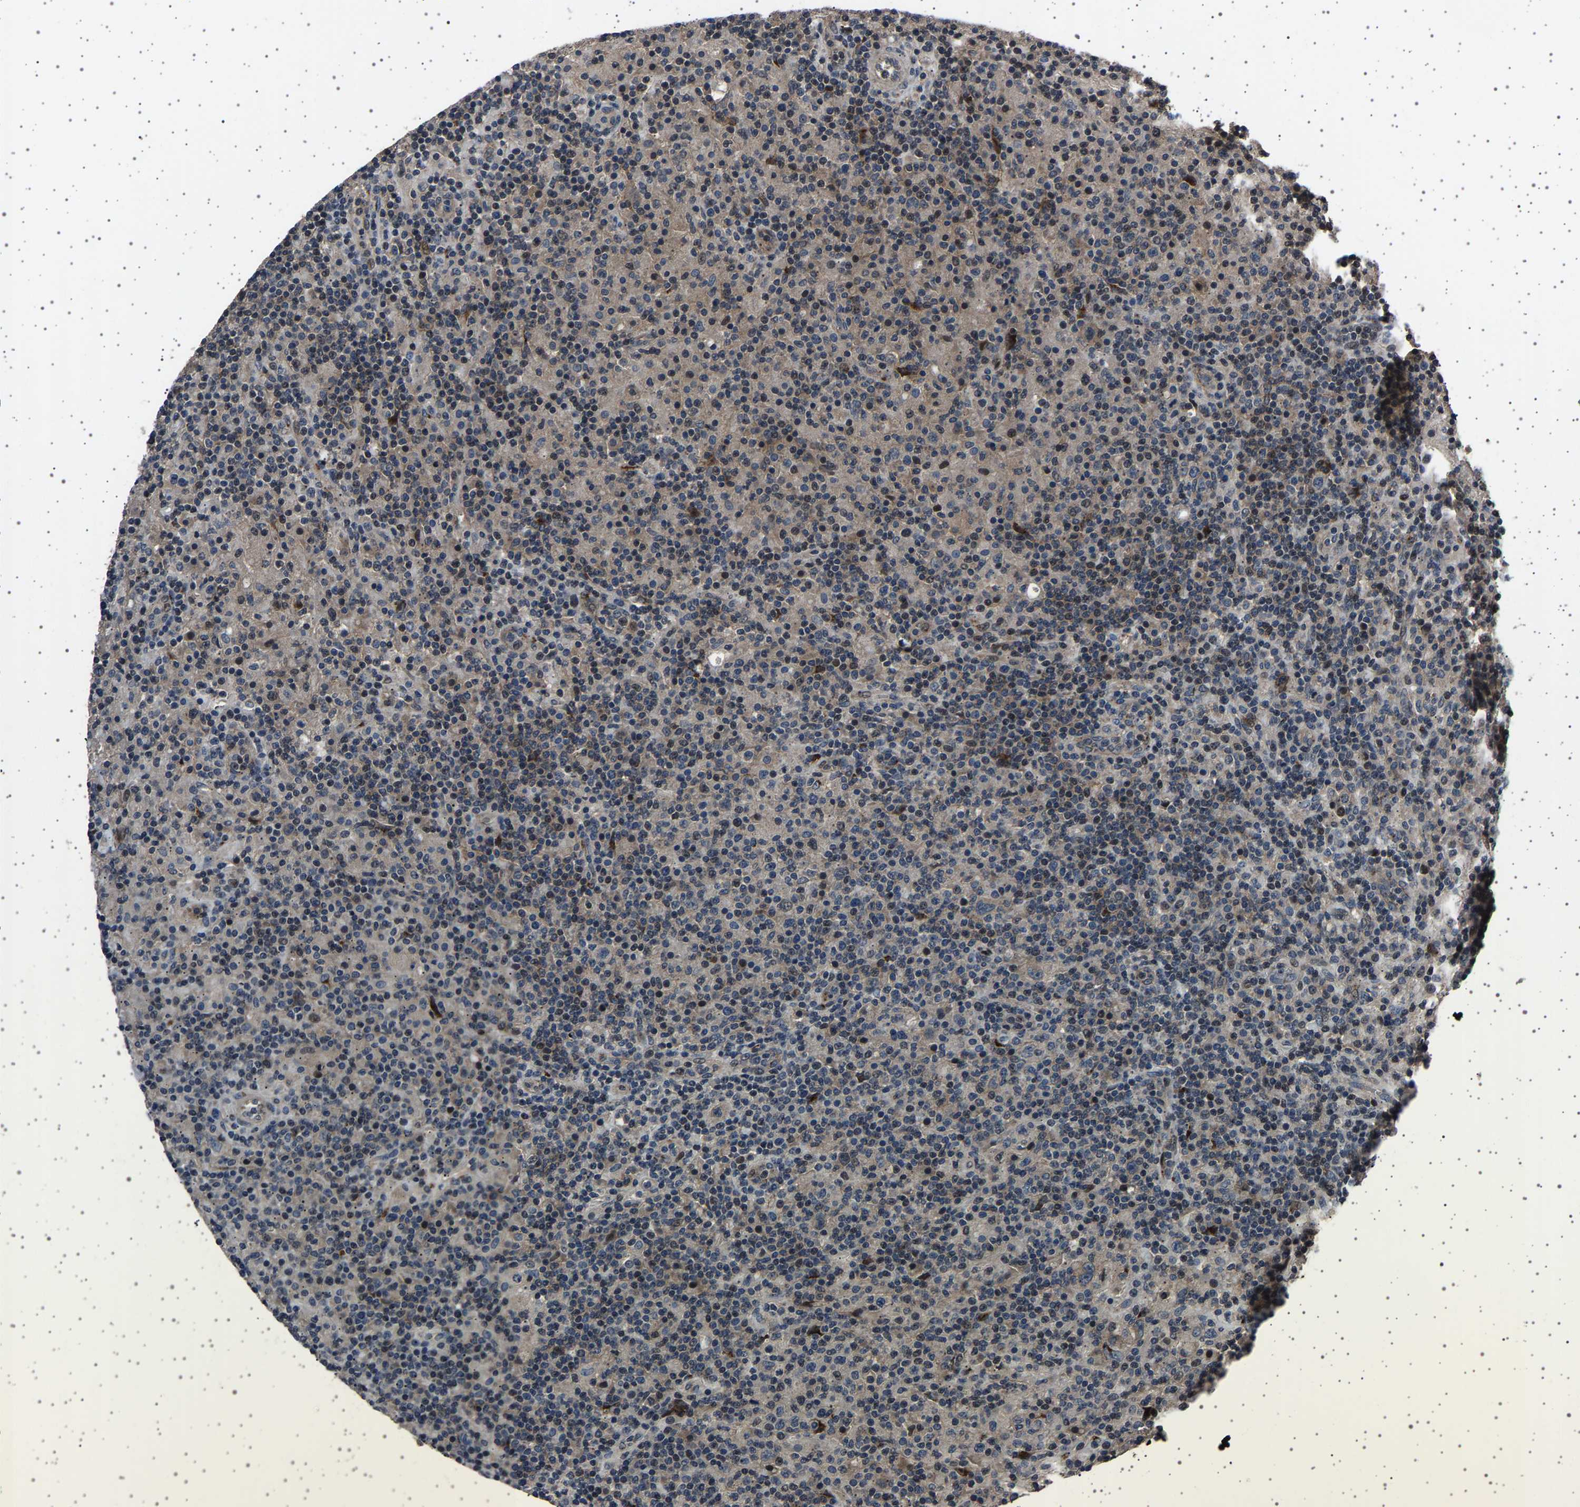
{"staining": {"intensity": "moderate", "quantity": "<25%", "location": "cytoplasmic/membranous"}, "tissue": "lymphoma", "cell_type": "Tumor cells", "image_type": "cancer", "snomed": [{"axis": "morphology", "description": "Hodgkin's disease, NOS"}, {"axis": "topography", "description": "Lymph node"}], "caption": "This is a histology image of IHC staining of lymphoma, which shows moderate positivity in the cytoplasmic/membranous of tumor cells.", "gene": "NCKAP1", "patient": {"sex": "male", "age": 70}}